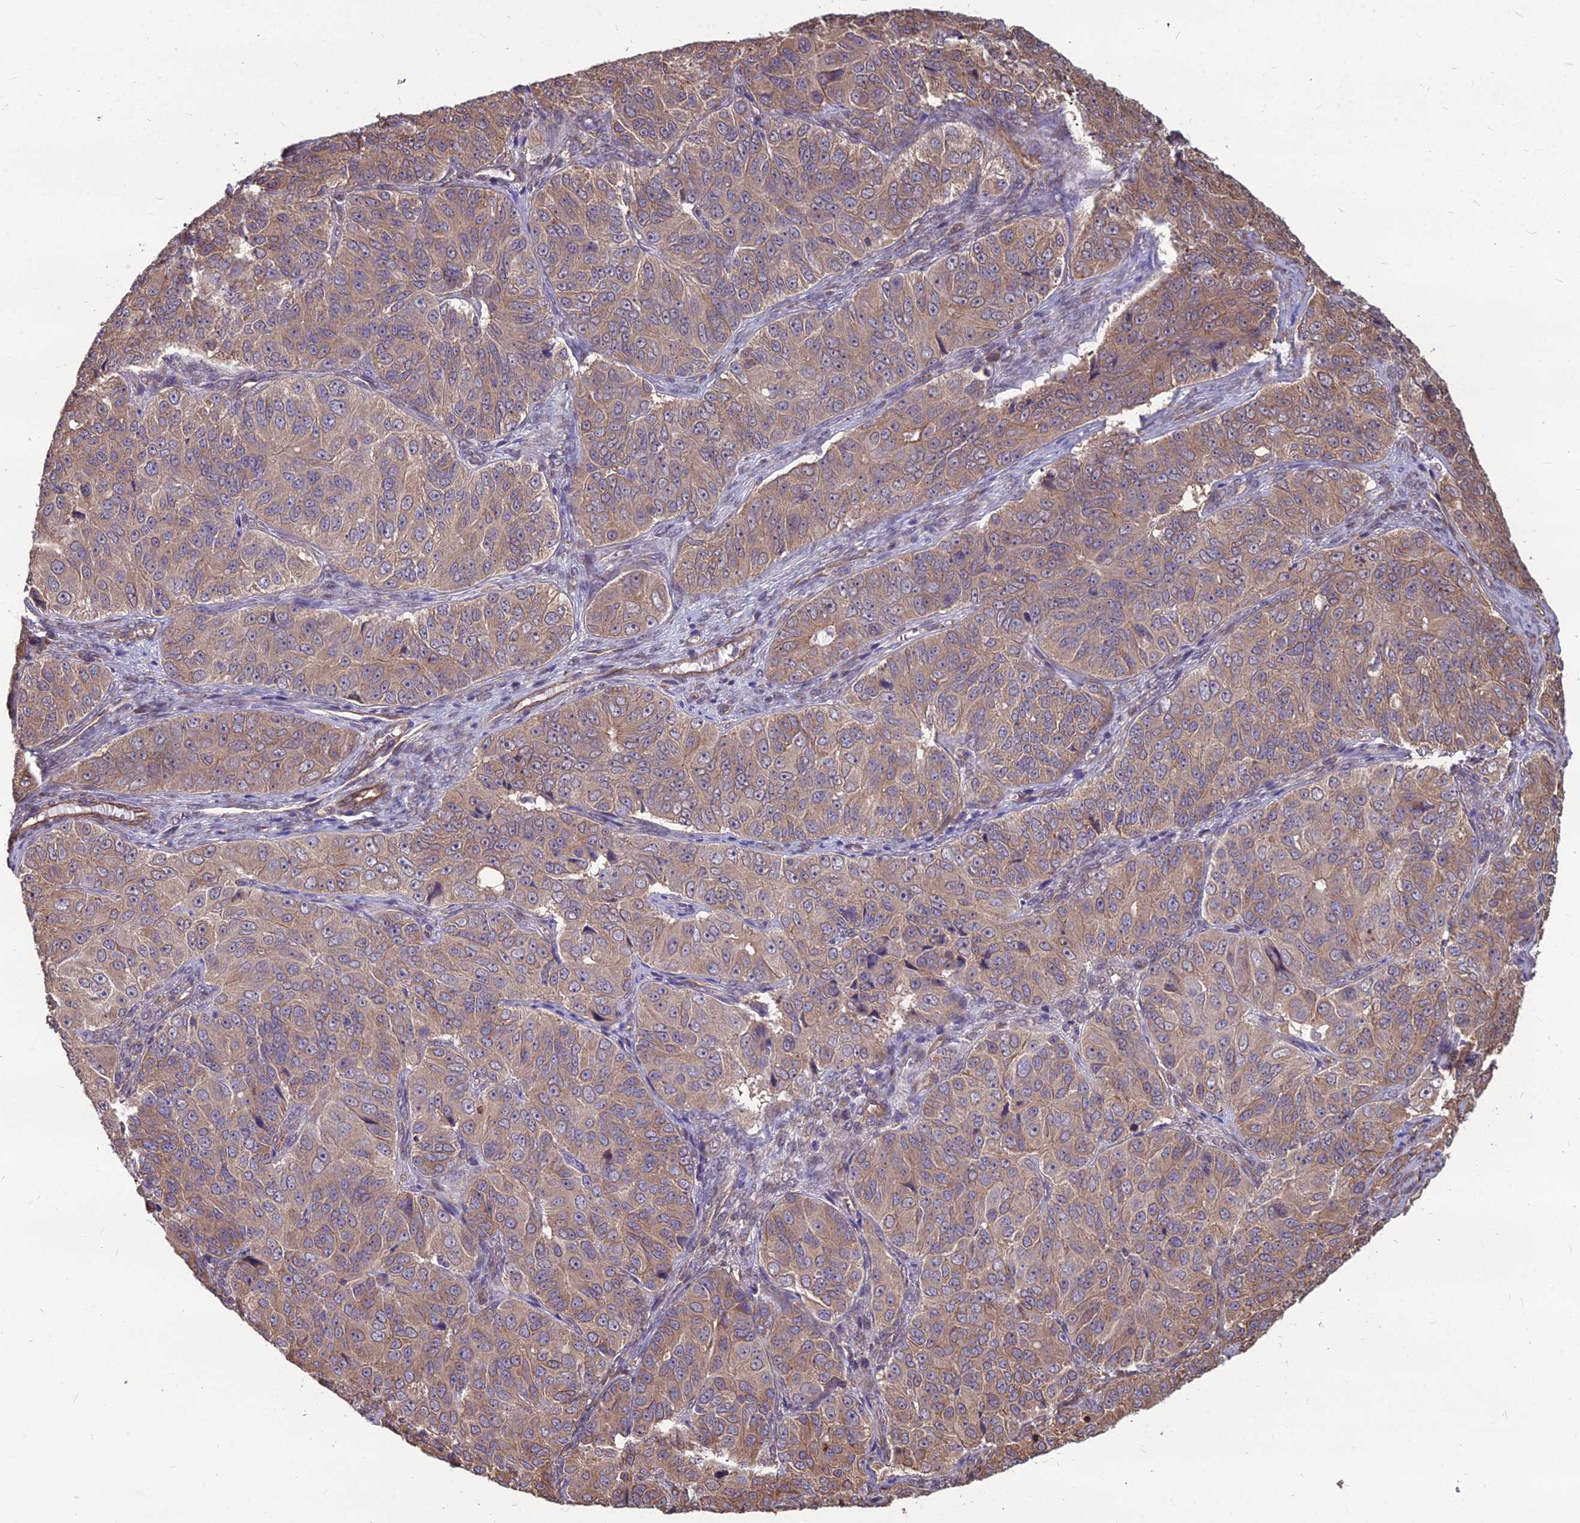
{"staining": {"intensity": "moderate", "quantity": "25%-75%", "location": "cytoplasmic/membranous"}, "tissue": "ovarian cancer", "cell_type": "Tumor cells", "image_type": "cancer", "snomed": [{"axis": "morphology", "description": "Carcinoma, endometroid"}, {"axis": "topography", "description": "Ovary"}], "caption": "Endometroid carcinoma (ovarian) was stained to show a protein in brown. There is medium levels of moderate cytoplasmic/membranous staining in approximately 25%-75% of tumor cells. The staining was performed using DAB to visualize the protein expression in brown, while the nuclei were stained in blue with hematoxylin (Magnification: 20x).", "gene": "LSM6", "patient": {"sex": "female", "age": 51}}